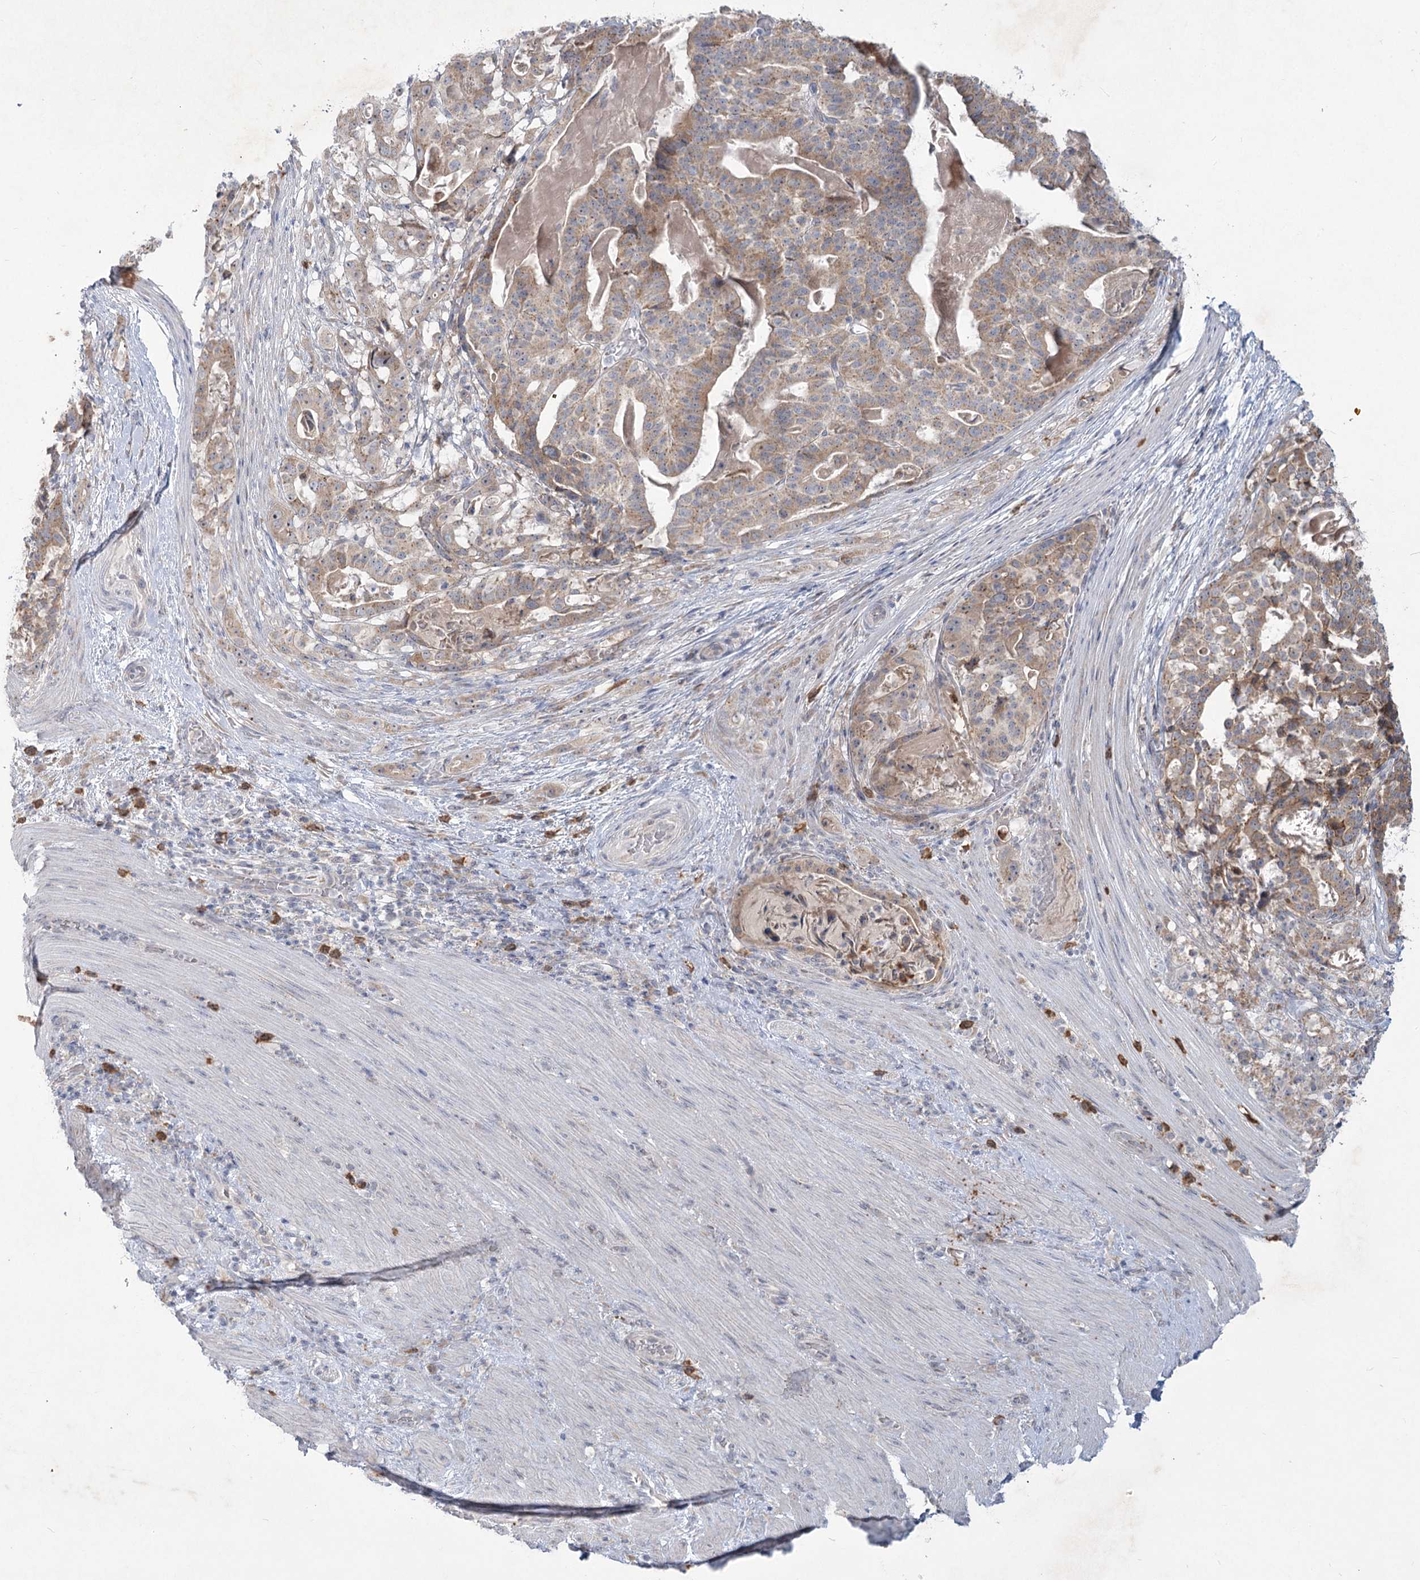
{"staining": {"intensity": "weak", "quantity": ">75%", "location": "cytoplasmic/membranous"}, "tissue": "stomach cancer", "cell_type": "Tumor cells", "image_type": "cancer", "snomed": [{"axis": "morphology", "description": "Adenocarcinoma, NOS"}, {"axis": "topography", "description": "Stomach"}], "caption": "The immunohistochemical stain highlights weak cytoplasmic/membranous positivity in tumor cells of stomach adenocarcinoma tissue.", "gene": "PLA2G12A", "patient": {"sex": "male", "age": 48}}